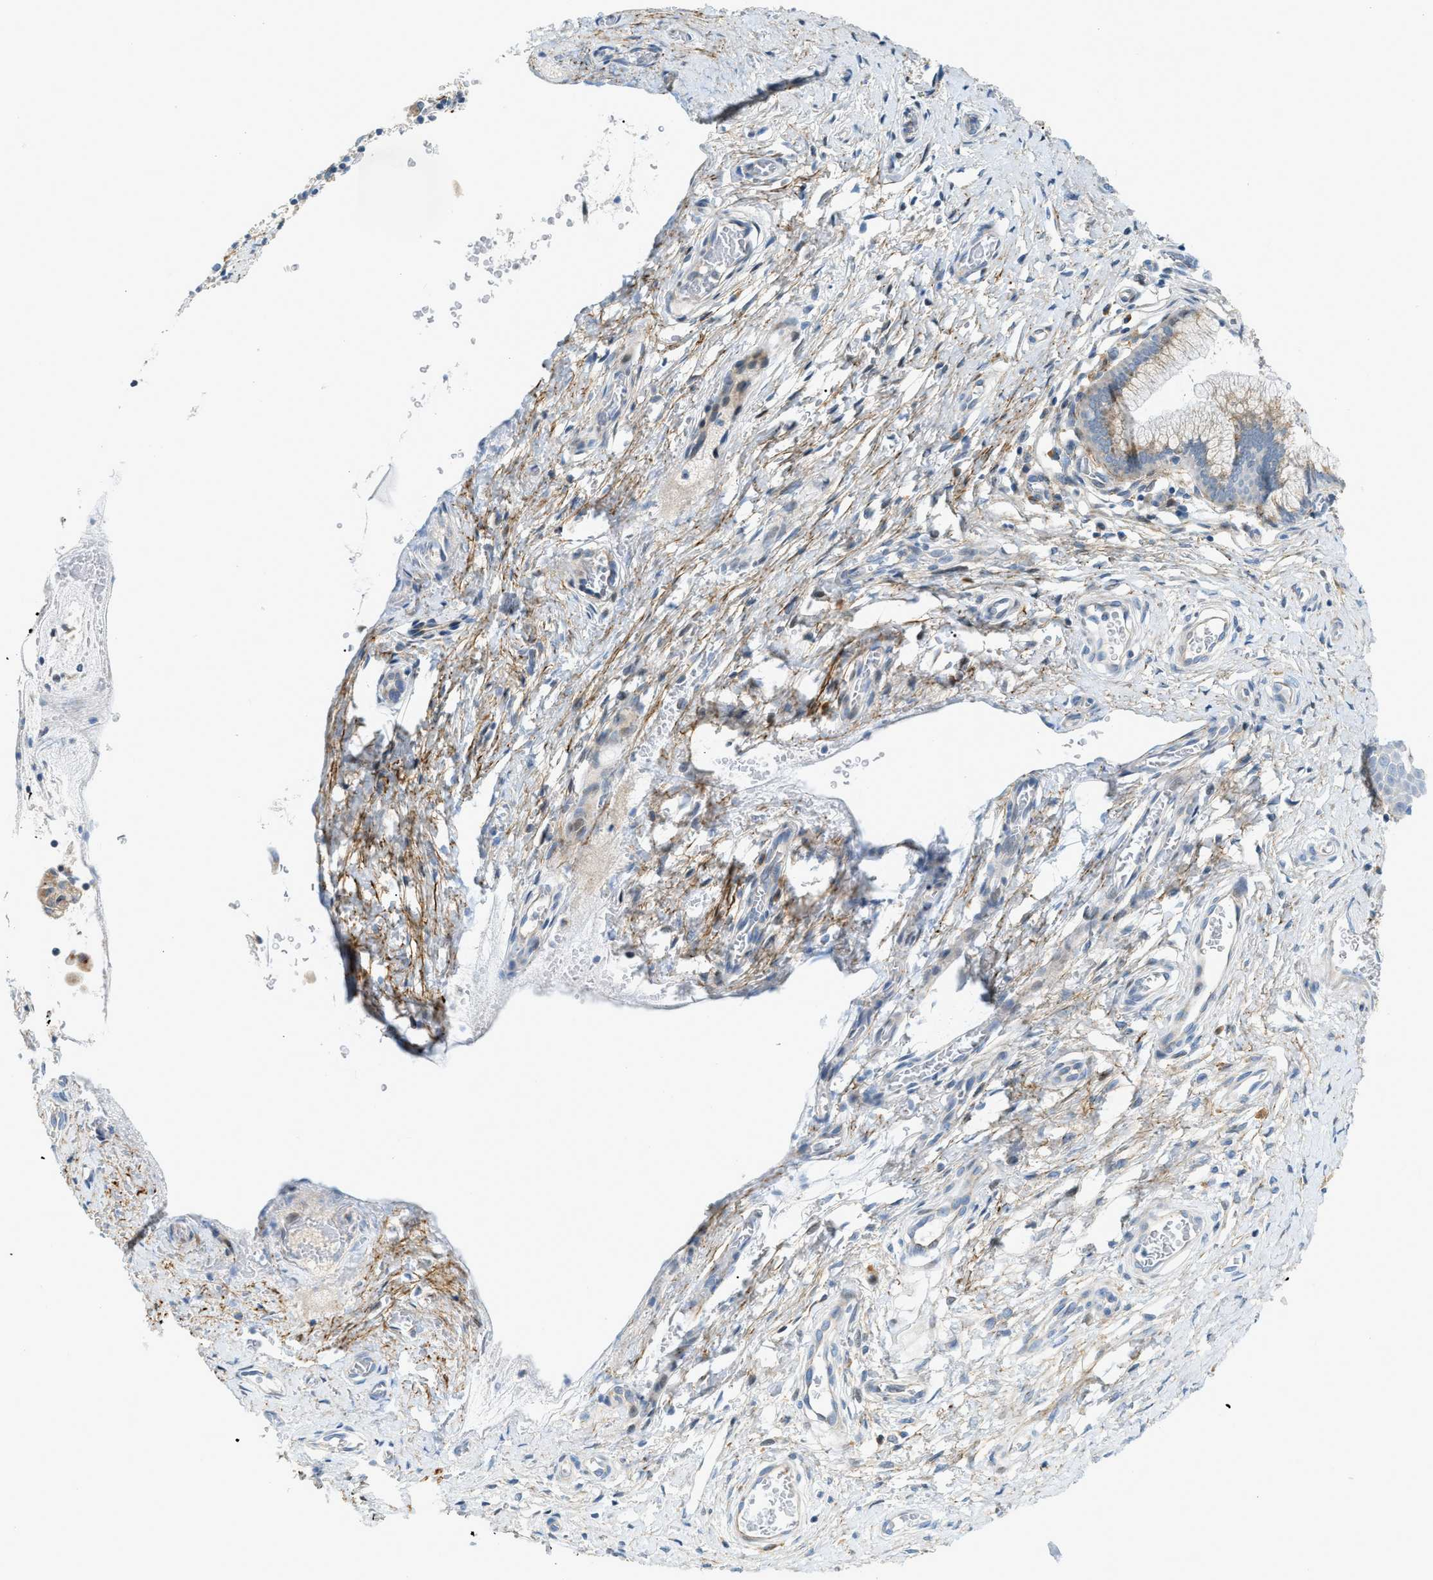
{"staining": {"intensity": "weak", "quantity": ">75%", "location": "cytoplasmic/membranous"}, "tissue": "cervix", "cell_type": "Glandular cells", "image_type": "normal", "snomed": [{"axis": "morphology", "description": "Normal tissue, NOS"}, {"axis": "topography", "description": "Cervix"}], "caption": "Immunohistochemistry (IHC) (DAB (3,3'-diaminobenzidine)) staining of unremarkable cervix shows weak cytoplasmic/membranous protein positivity in about >75% of glandular cells. The staining was performed using DAB (3,3'-diaminobenzidine), with brown indicating positive protein expression. Nuclei are stained blue with hematoxylin.", "gene": "LMBRD1", "patient": {"sex": "female", "age": 55}}